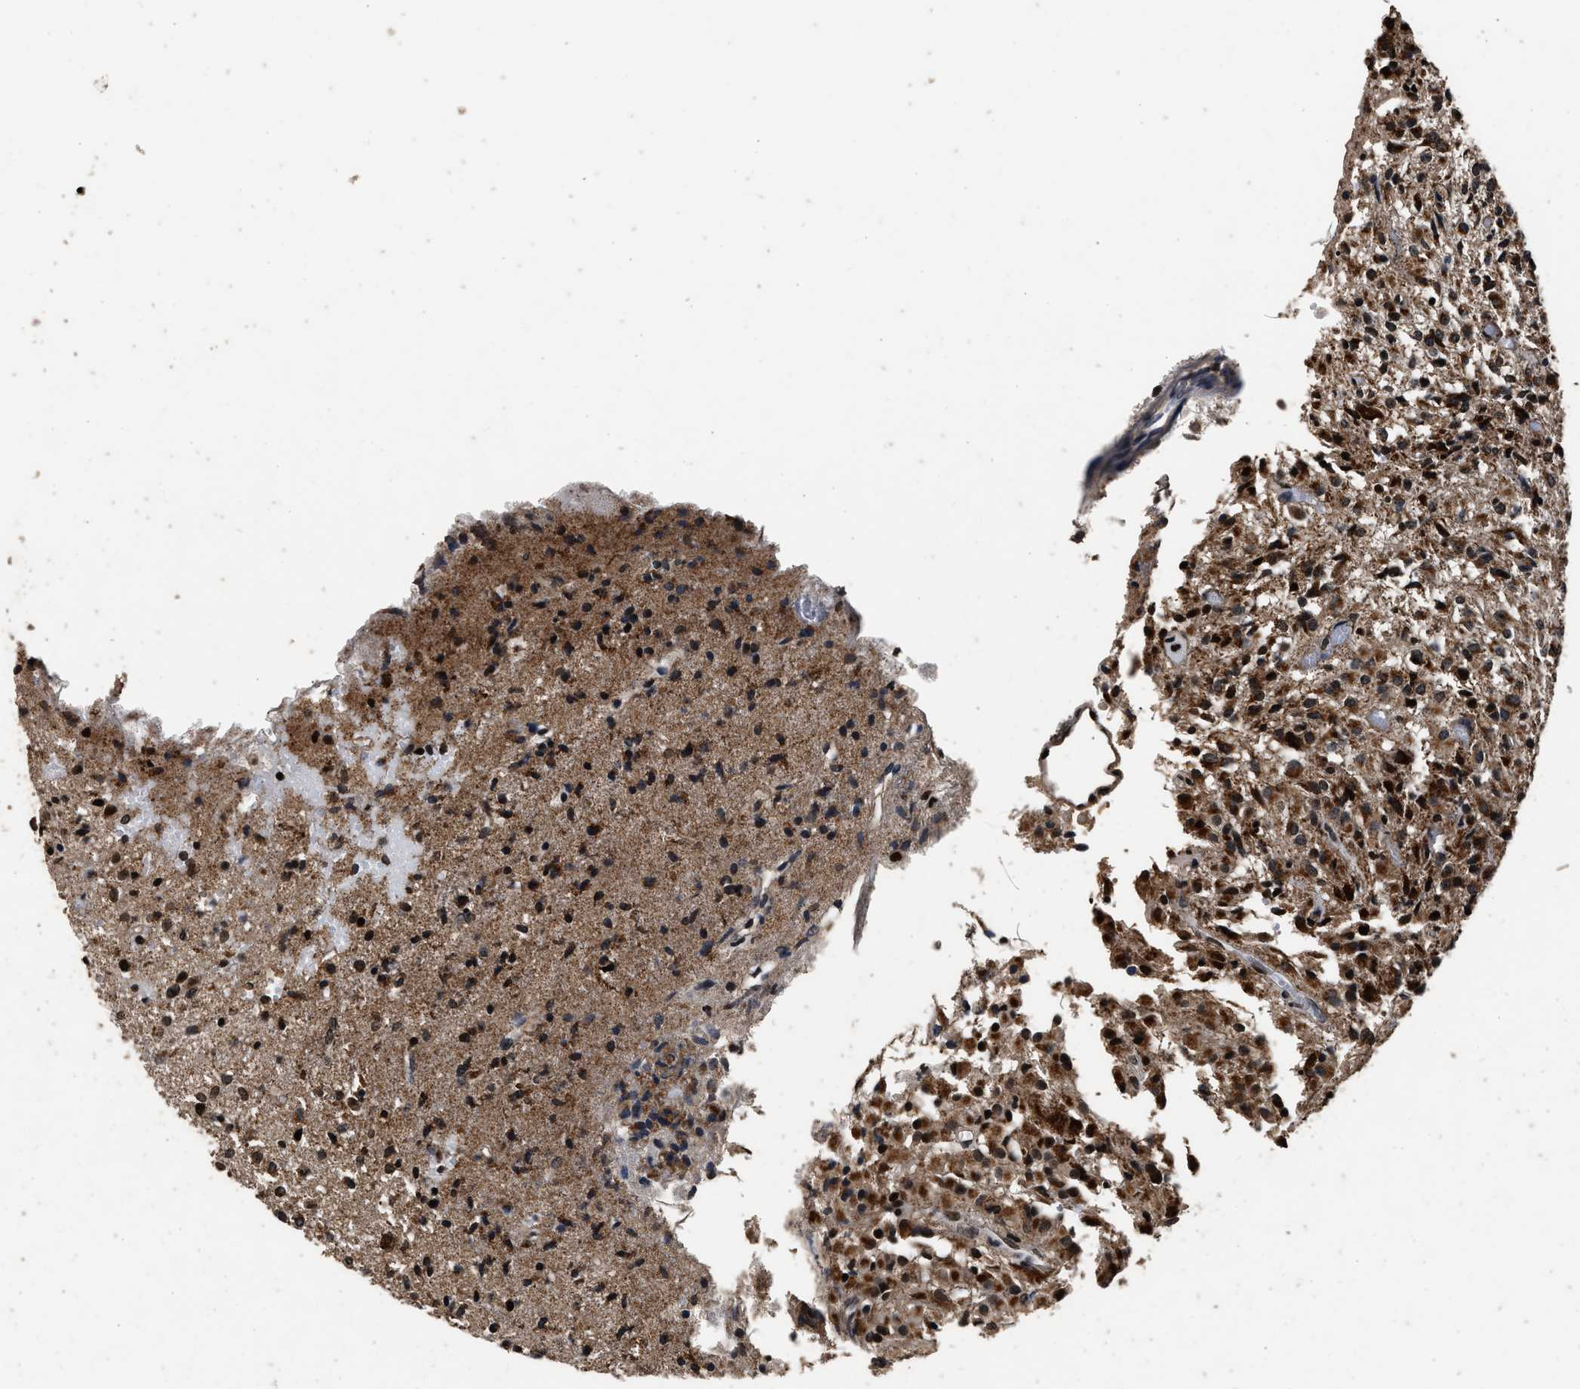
{"staining": {"intensity": "moderate", "quantity": ">75%", "location": "cytoplasmic/membranous,nuclear"}, "tissue": "glioma", "cell_type": "Tumor cells", "image_type": "cancer", "snomed": [{"axis": "morphology", "description": "Glioma, malignant, High grade"}, {"axis": "topography", "description": "Brain"}], "caption": "Immunohistochemical staining of glioma shows medium levels of moderate cytoplasmic/membranous and nuclear protein staining in about >75% of tumor cells.", "gene": "CSTF1", "patient": {"sex": "female", "age": 59}}